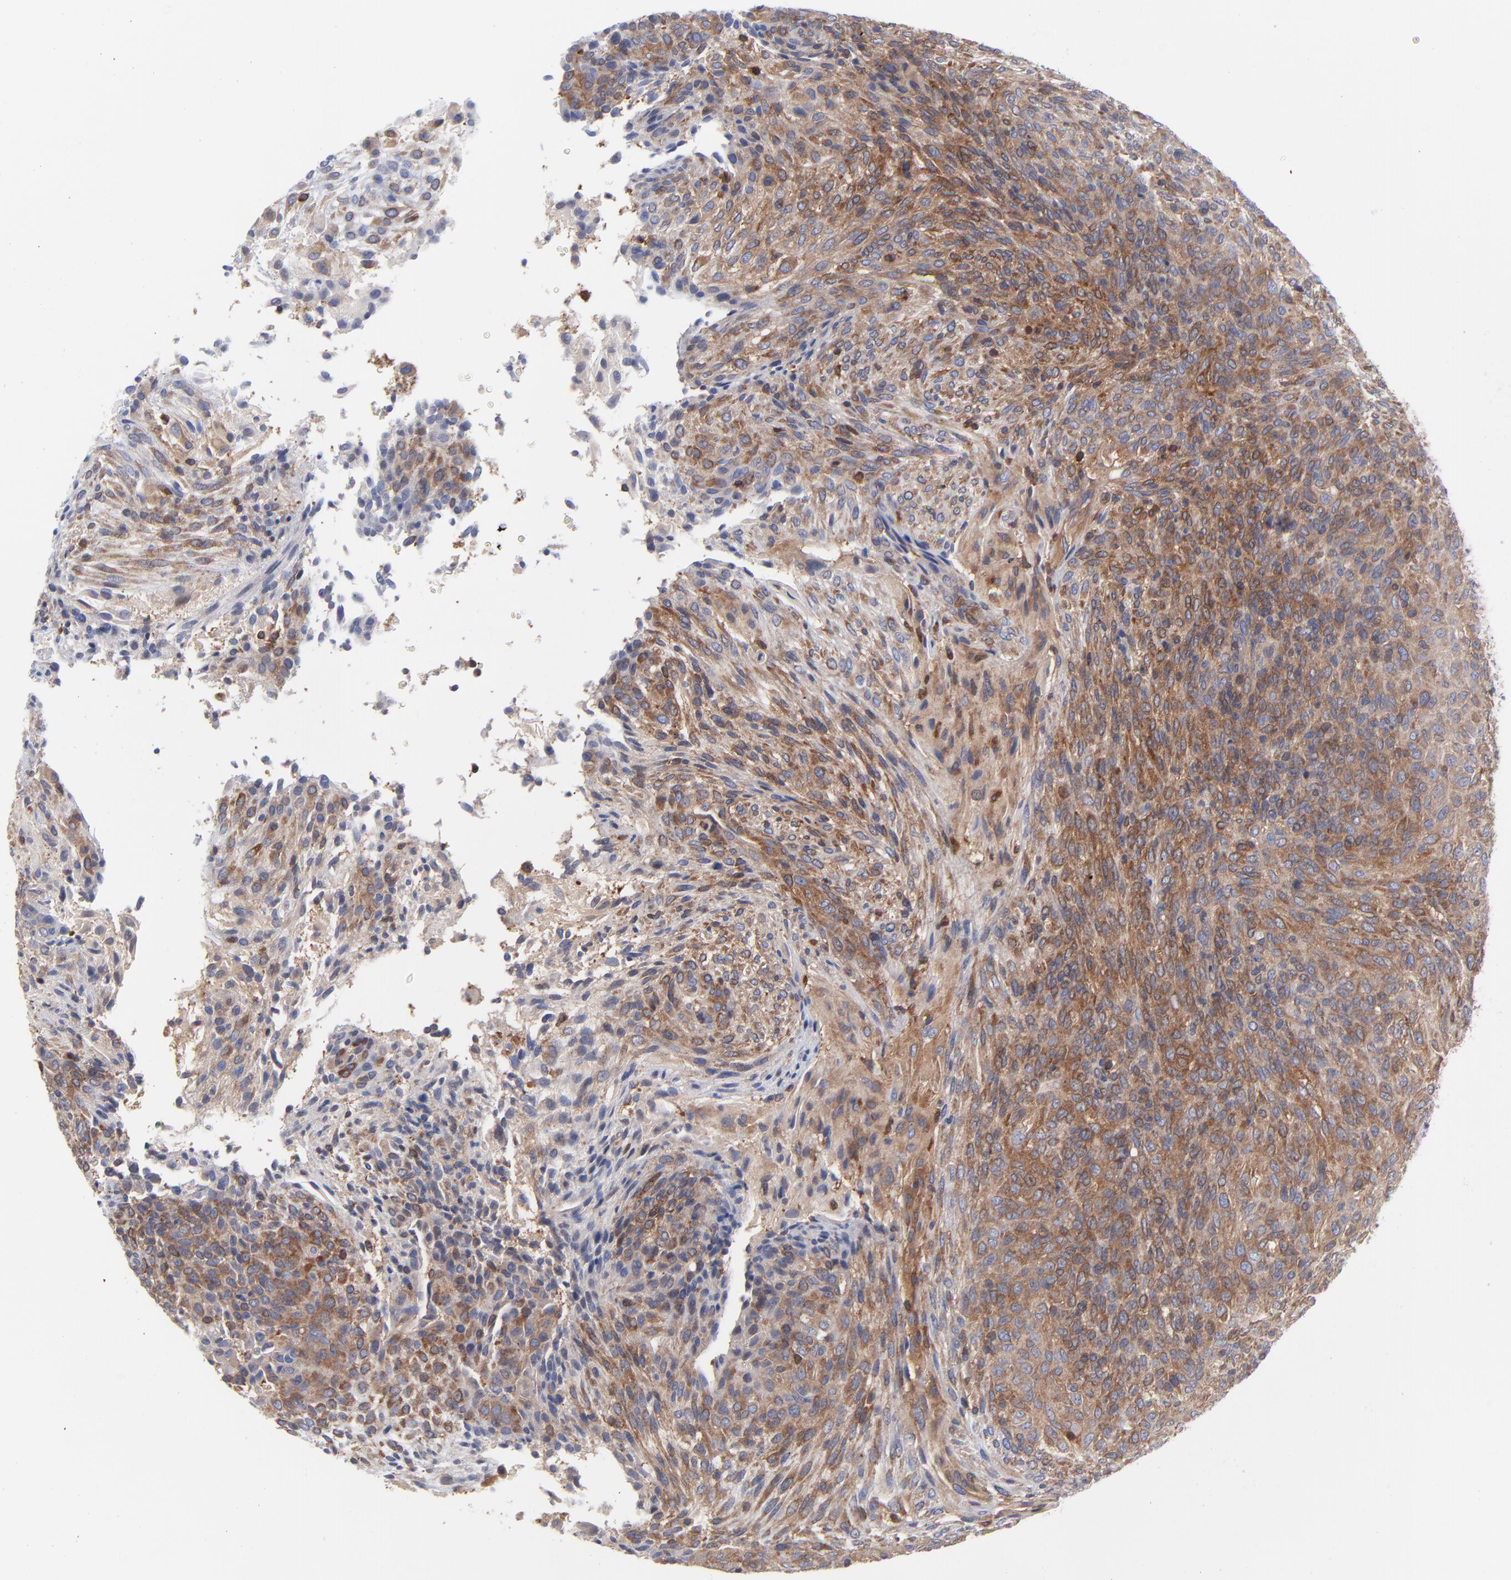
{"staining": {"intensity": "moderate", "quantity": ">75%", "location": "cytoplasmic/membranous"}, "tissue": "glioma", "cell_type": "Tumor cells", "image_type": "cancer", "snomed": [{"axis": "morphology", "description": "Glioma, malignant, High grade"}, {"axis": "topography", "description": "Cerebral cortex"}], "caption": "Brown immunohistochemical staining in malignant high-grade glioma shows moderate cytoplasmic/membranous positivity in approximately >75% of tumor cells. The staining was performed using DAB to visualize the protein expression in brown, while the nuclei were stained in blue with hematoxylin (Magnification: 20x).", "gene": "NFKBIA", "patient": {"sex": "female", "age": 55}}